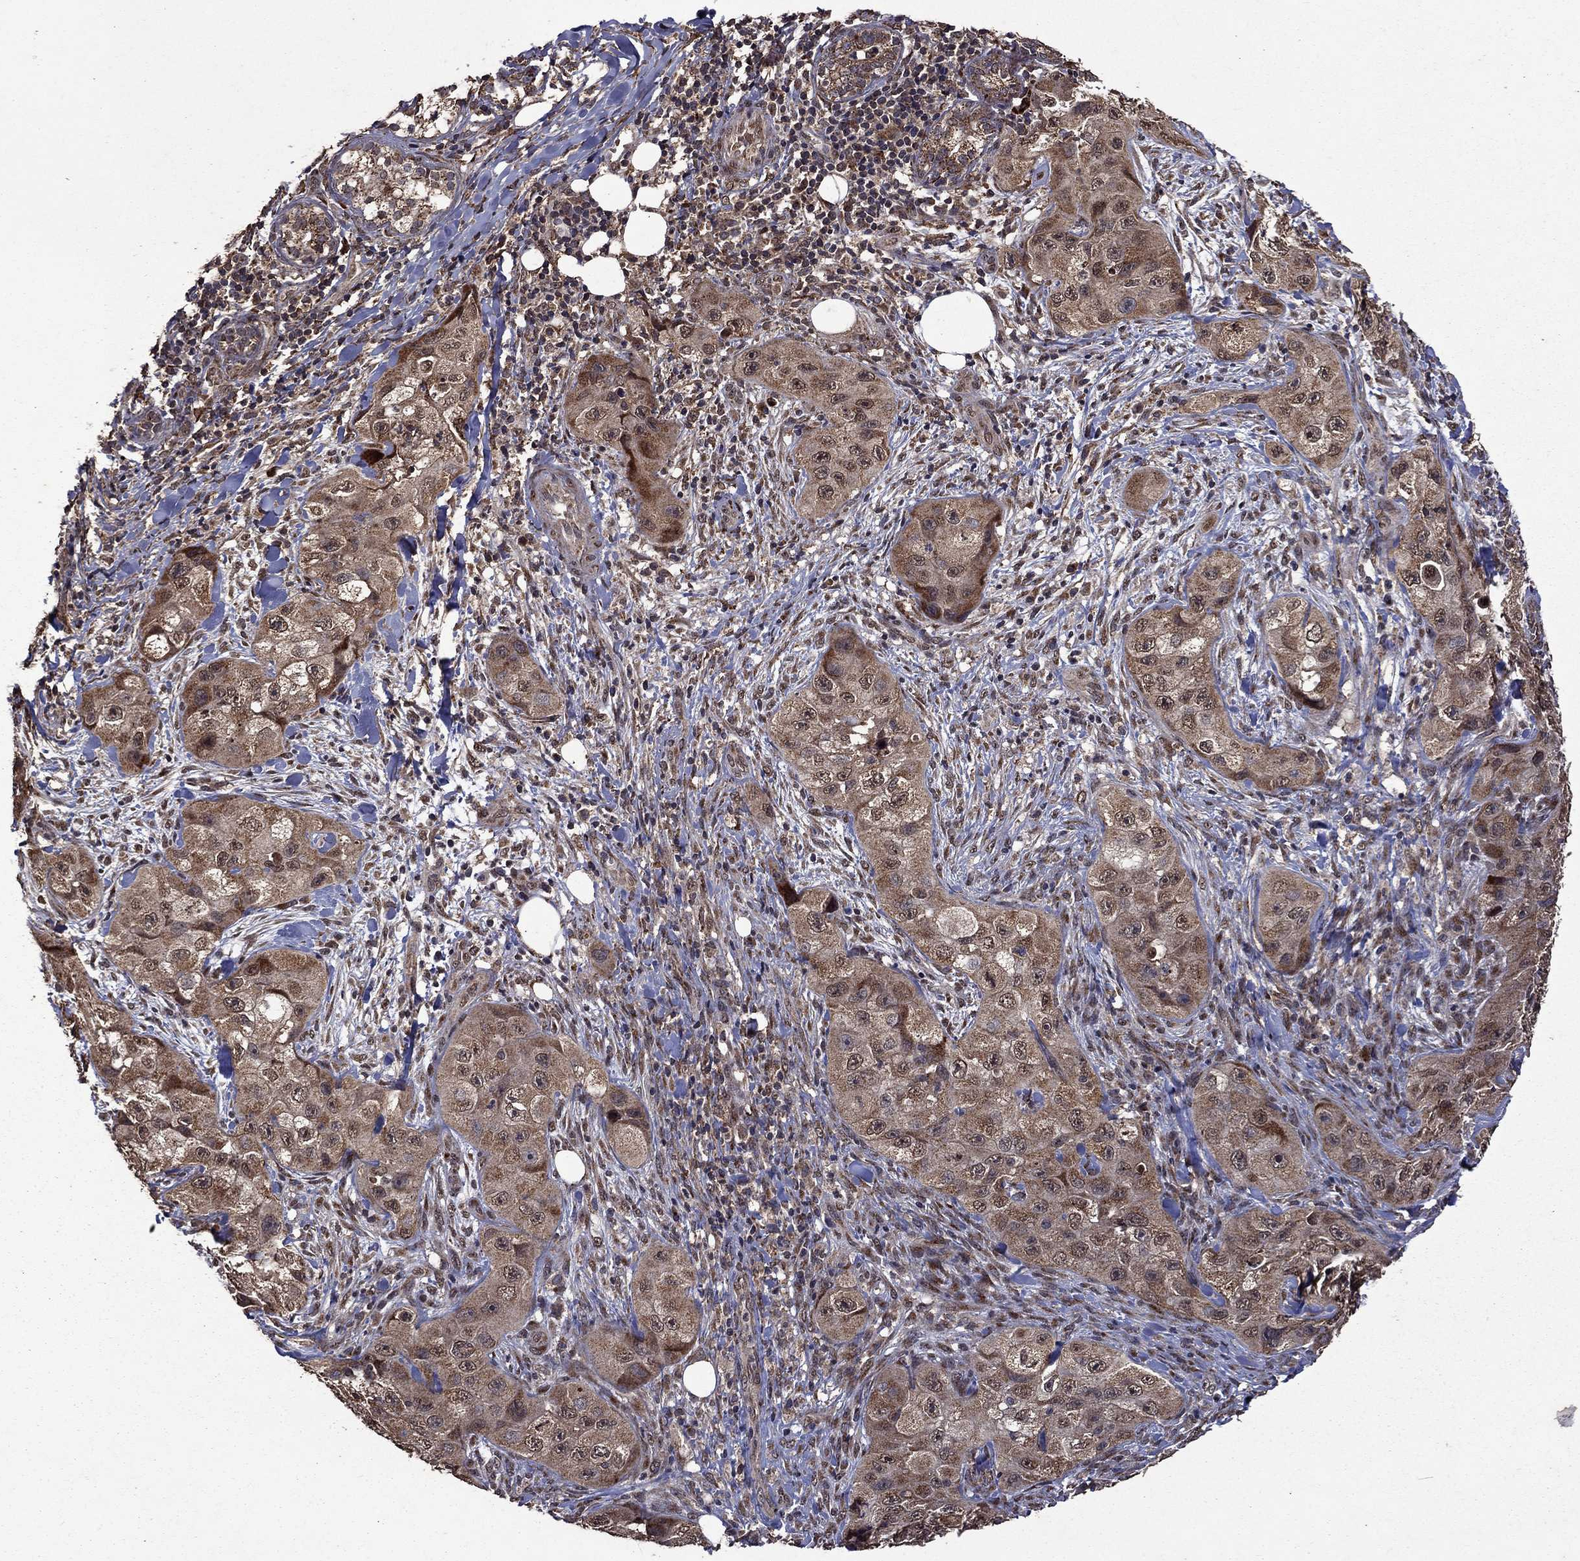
{"staining": {"intensity": "moderate", "quantity": ">75%", "location": "cytoplasmic/membranous,nuclear"}, "tissue": "skin cancer", "cell_type": "Tumor cells", "image_type": "cancer", "snomed": [{"axis": "morphology", "description": "Squamous cell carcinoma, NOS"}, {"axis": "topography", "description": "Skin"}, {"axis": "topography", "description": "Subcutis"}], "caption": "Skin cancer (squamous cell carcinoma) was stained to show a protein in brown. There is medium levels of moderate cytoplasmic/membranous and nuclear staining in about >75% of tumor cells.", "gene": "ITM2B", "patient": {"sex": "male", "age": 73}}